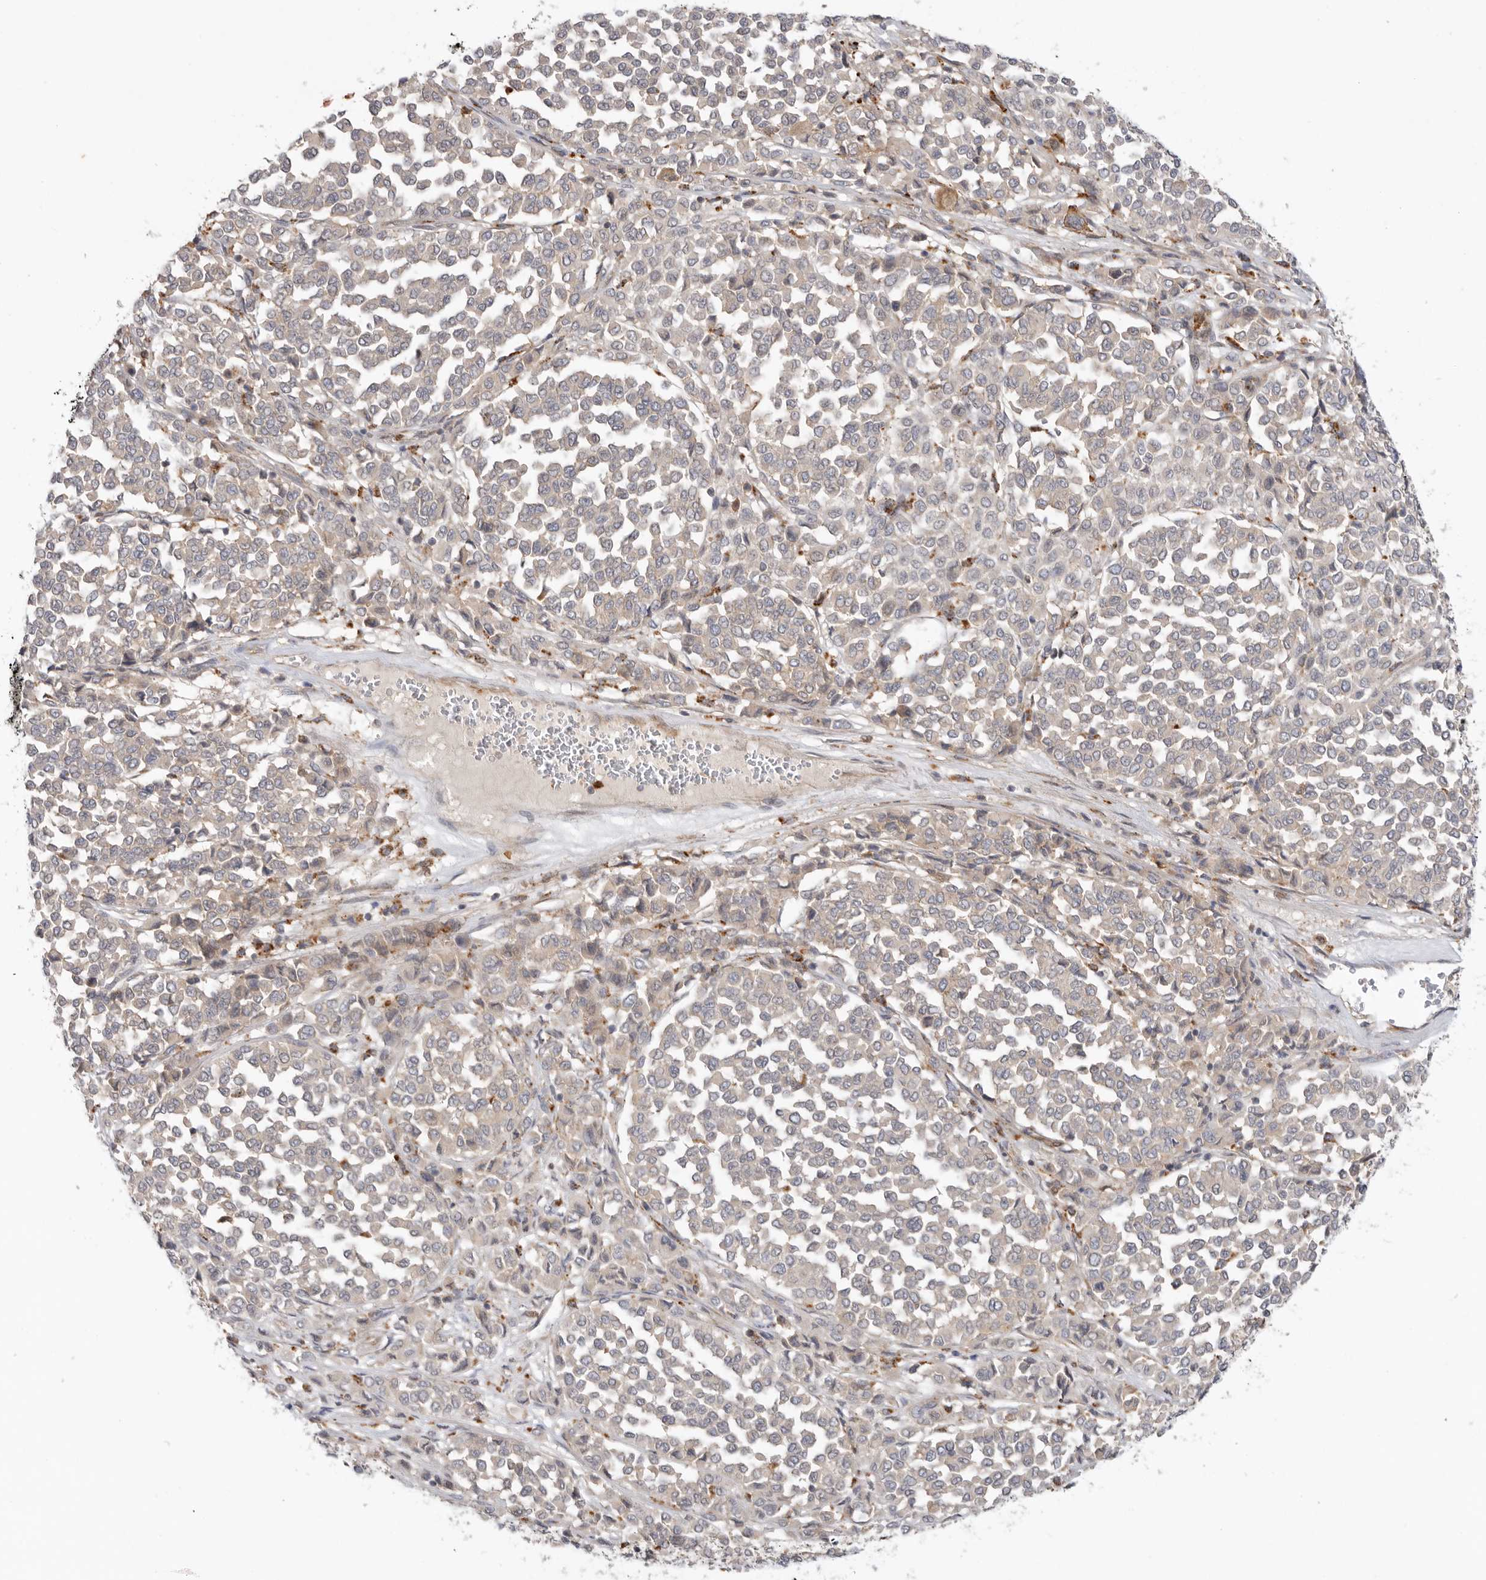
{"staining": {"intensity": "negative", "quantity": "none", "location": "none"}, "tissue": "melanoma", "cell_type": "Tumor cells", "image_type": "cancer", "snomed": [{"axis": "morphology", "description": "Malignant melanoma, Metastatic site"}, {"axis": "topography", "description": "Pancreas"}], "caption": "A histopathology image of malignant melanoma (metastatic site) stained for a protein shows no brown staining in tumor cells. Brightfield microscopy of immunohistochemistry (IHC) stained with DAB (brown) and hematoxylin (blue), captured at high magnification.", "gene": "GNE", "patient": {"sex": "female", "age": 30}}